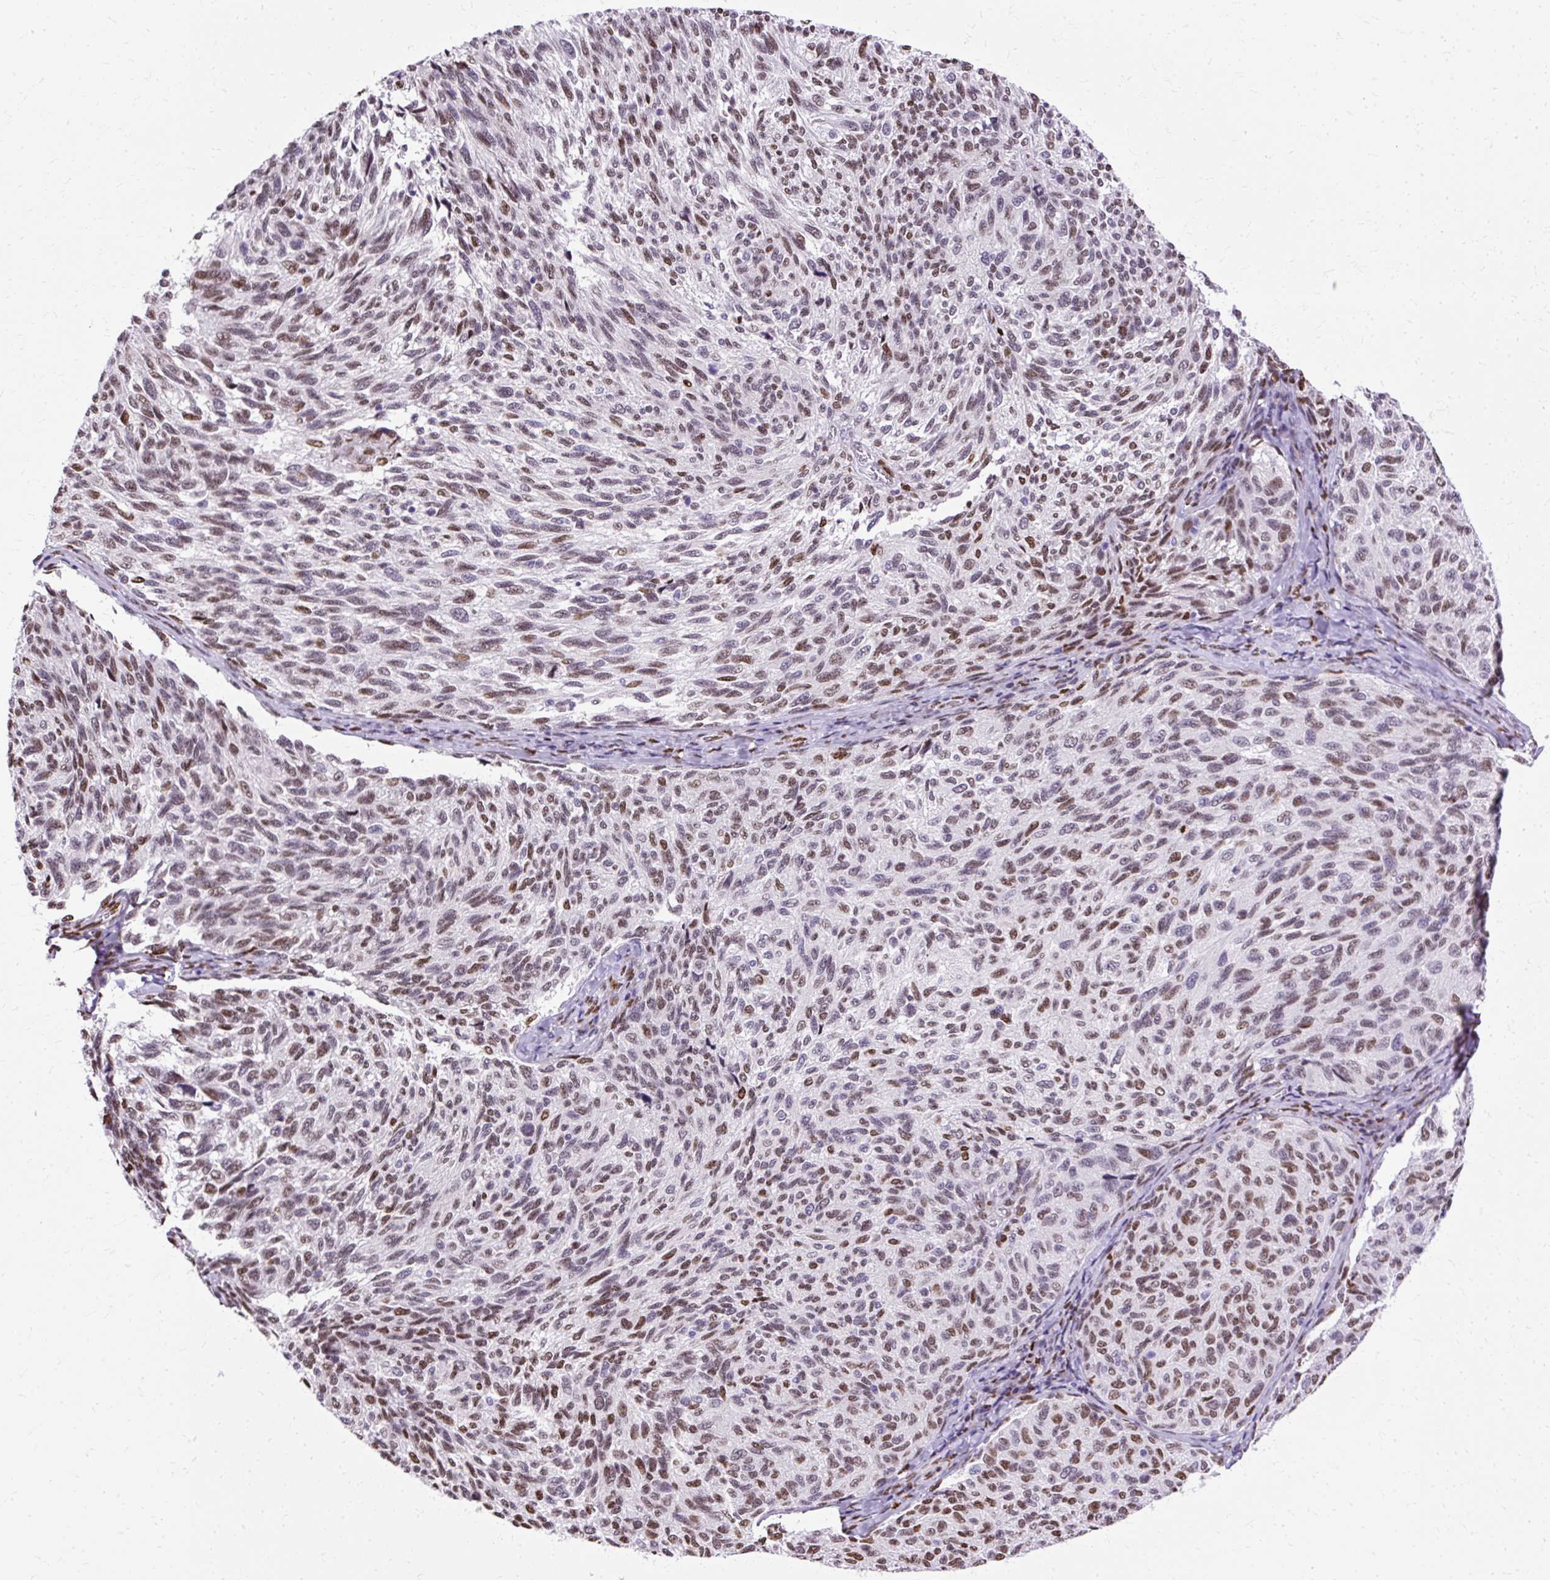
{"staining": {"intensity": "moderate", "quantity": ">75%", "location": "nuclear"}, "tissue": "melanoma", "cell_type": "Tumor cells", "image_type": "cancer", "snomed": [{"axis": "morphology", "description": "Malignant melanoma, NOS"}, {"axis": "topography", "description": "Skin"}], "caption": "IHC of malignant melanoma exhibits medium levels of moderate nuclear staining in approximately >75% of tumor cells. Nuclei are stained in blue.", "gene": "TMEM184C", "patient": {"sex": "female", "age": 73}}